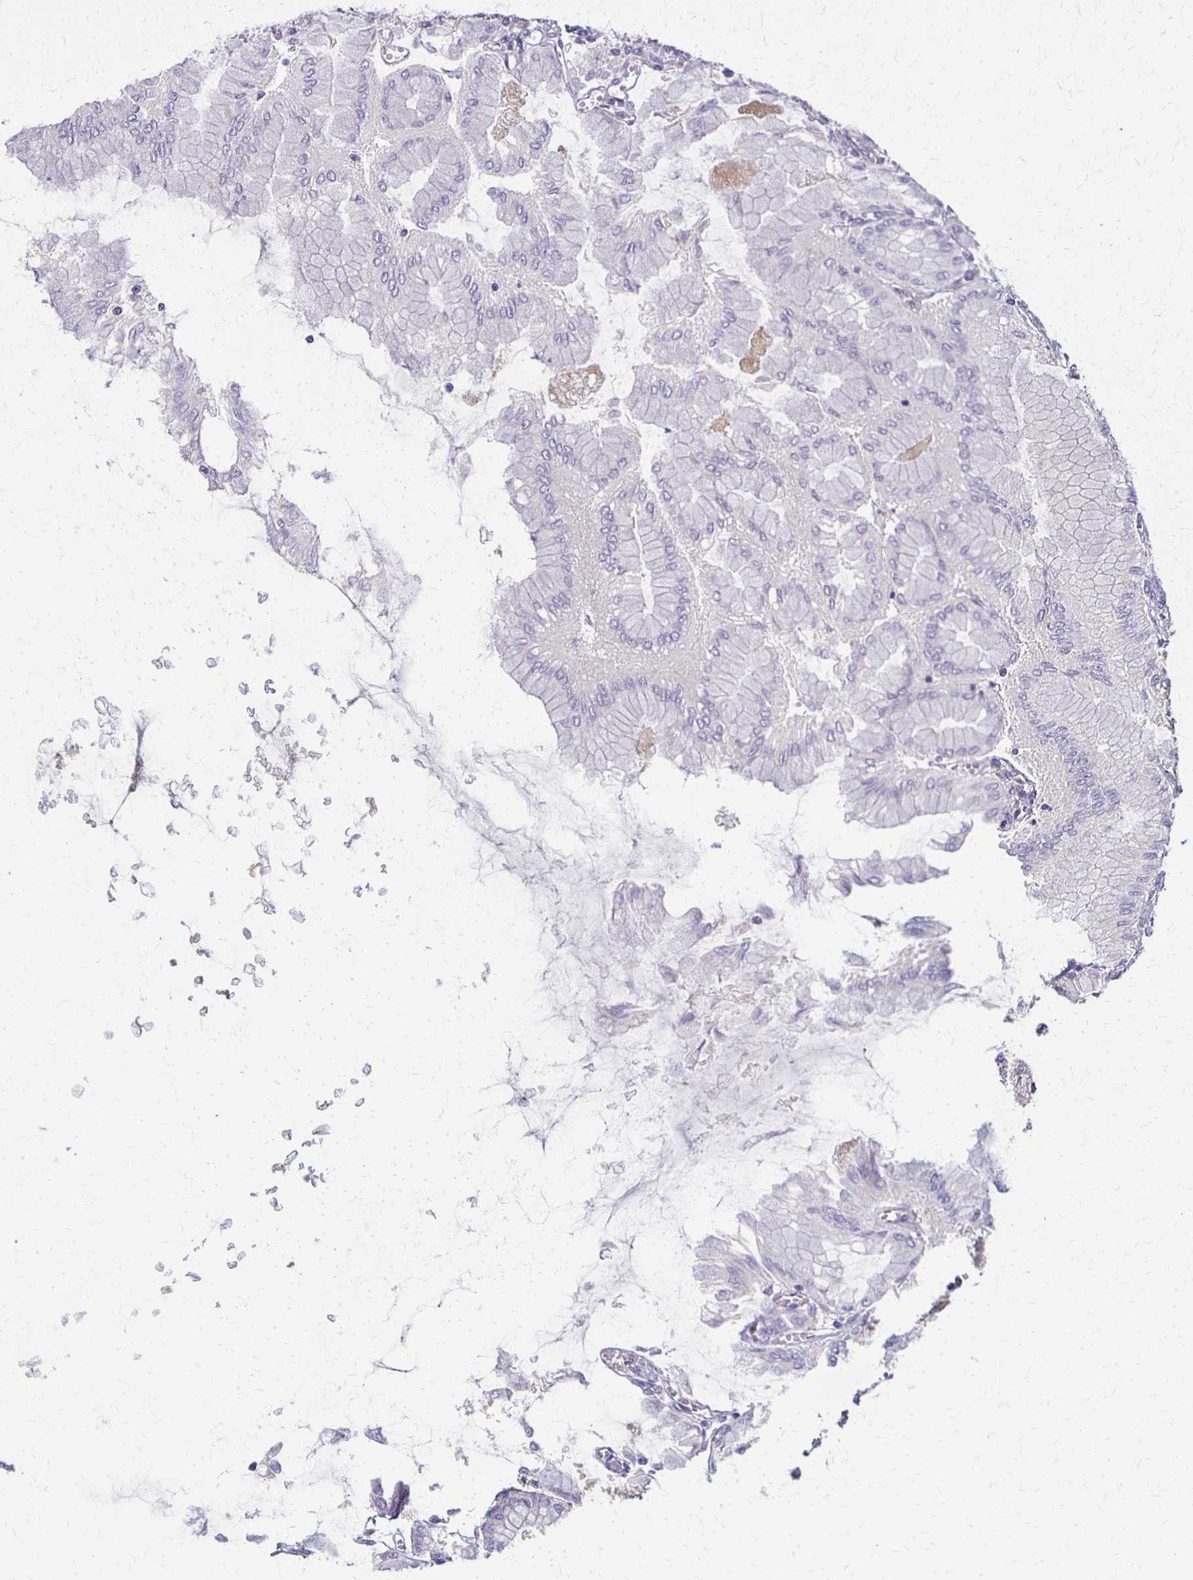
{"staining": {"intensity": "weak", "quantity": "25%-75%", "location": "cytoplasmic/membranous"}, "tissue": "stomach", "cell_type": "Glandular cells", "image_type": "normal", "snomed": [{"axis": "morphology", "description": "Normal tissue, NOS"}, {"axis": "topography", "description": "Stomach, upper"}], "caption": "Immunohistochemistry (IHC) staining of benign stomach, which demonstrates low levels of weak cytoplasmic/membranous staining in approximately 25%-75% of glandular cells indicating weak cytoplasmic/membranous protein staining. The staining was performed using DAB (brown) for protein detection and nuclei were counterstained in hematoxylin (blue).", "gene": "GPX4", "patient": {"sex": "female", "age": 56}}